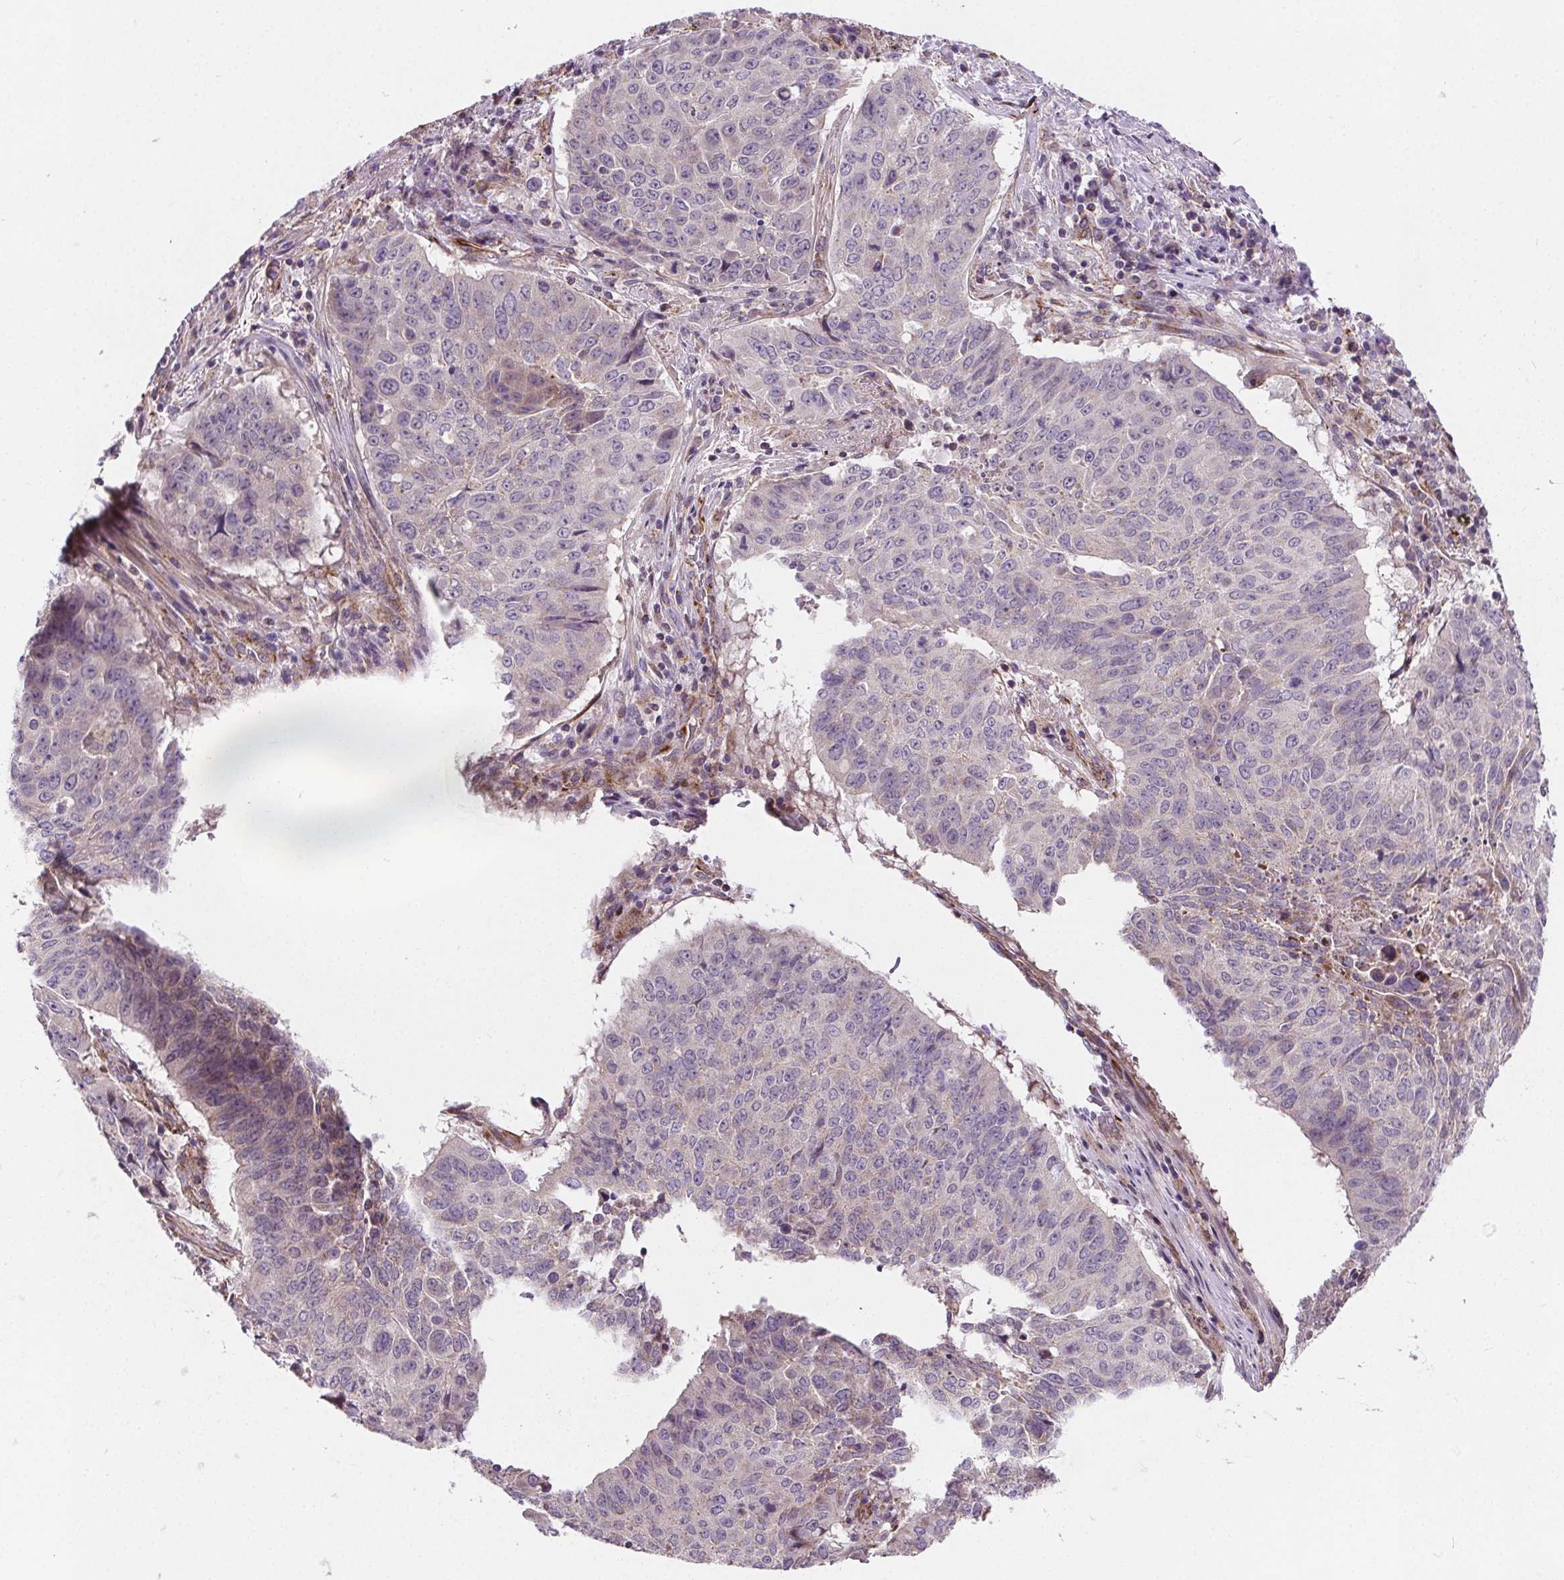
{"staining": {"intensity": "negative", "quantity": "none", "location": "none"}, "tissue": "lung cancer", "cell_type": "Tumor cells", "image_type": "cancer", "snomed": [{"axis": "morphology", "description": "Normal tissue, NOS"}, {"axis": "morphology", "description": "Squamous cell carcinoma, NOS"}, {"axis": "topography", "description": "Bronchus"}, {"axis": "topography", "description": "Lung"}], "caption": "IHC of human lung cancer exhibits no expression in tumor cells.", "gene": "GOLT1B", "patient": {"sex": "male", "age": 64}}